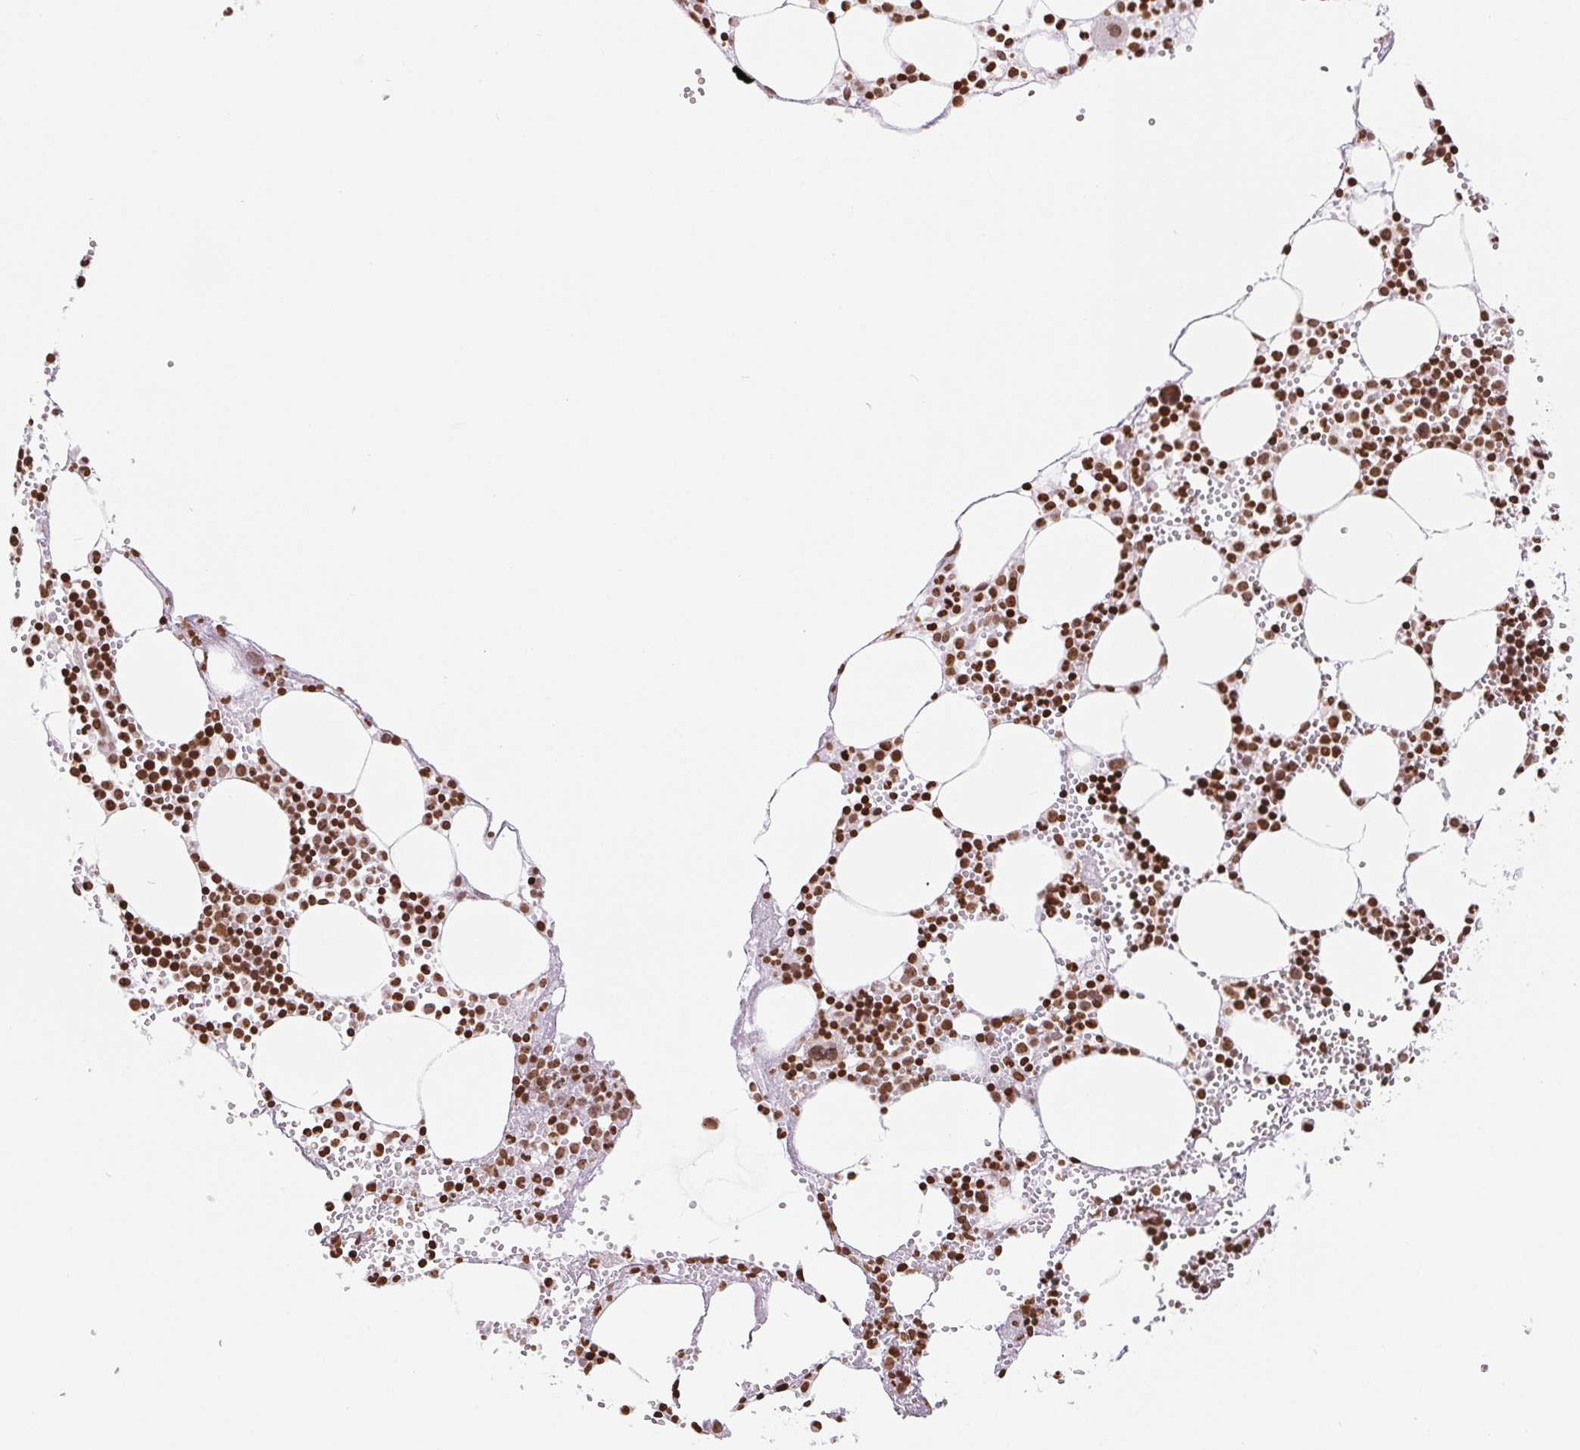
{"staining": {"intensity": "strong", "quantity": ">75%", "location": "nuclear"}, "tissue": "bone marrow", "cell_type": "Hematopoietic cells", "image_type": "normal", "snomed": [{"axis": "morphology", "description": "Normal tissue, NOS"}, {"axis": "topography", "description": "Bone marrow"}], "caption": "High-magnification brightfield microscopy of normal bone marrow stained with DAB (3,3'-diaminobenzidine) (brown) and counterstained with hematoxylin (blue). hematopoietic cells exhibit strong nuclear staining is present in approximately>75% of cells.", "gene": "SMIM12", "patient": {"sex": "male", "age": 89}}